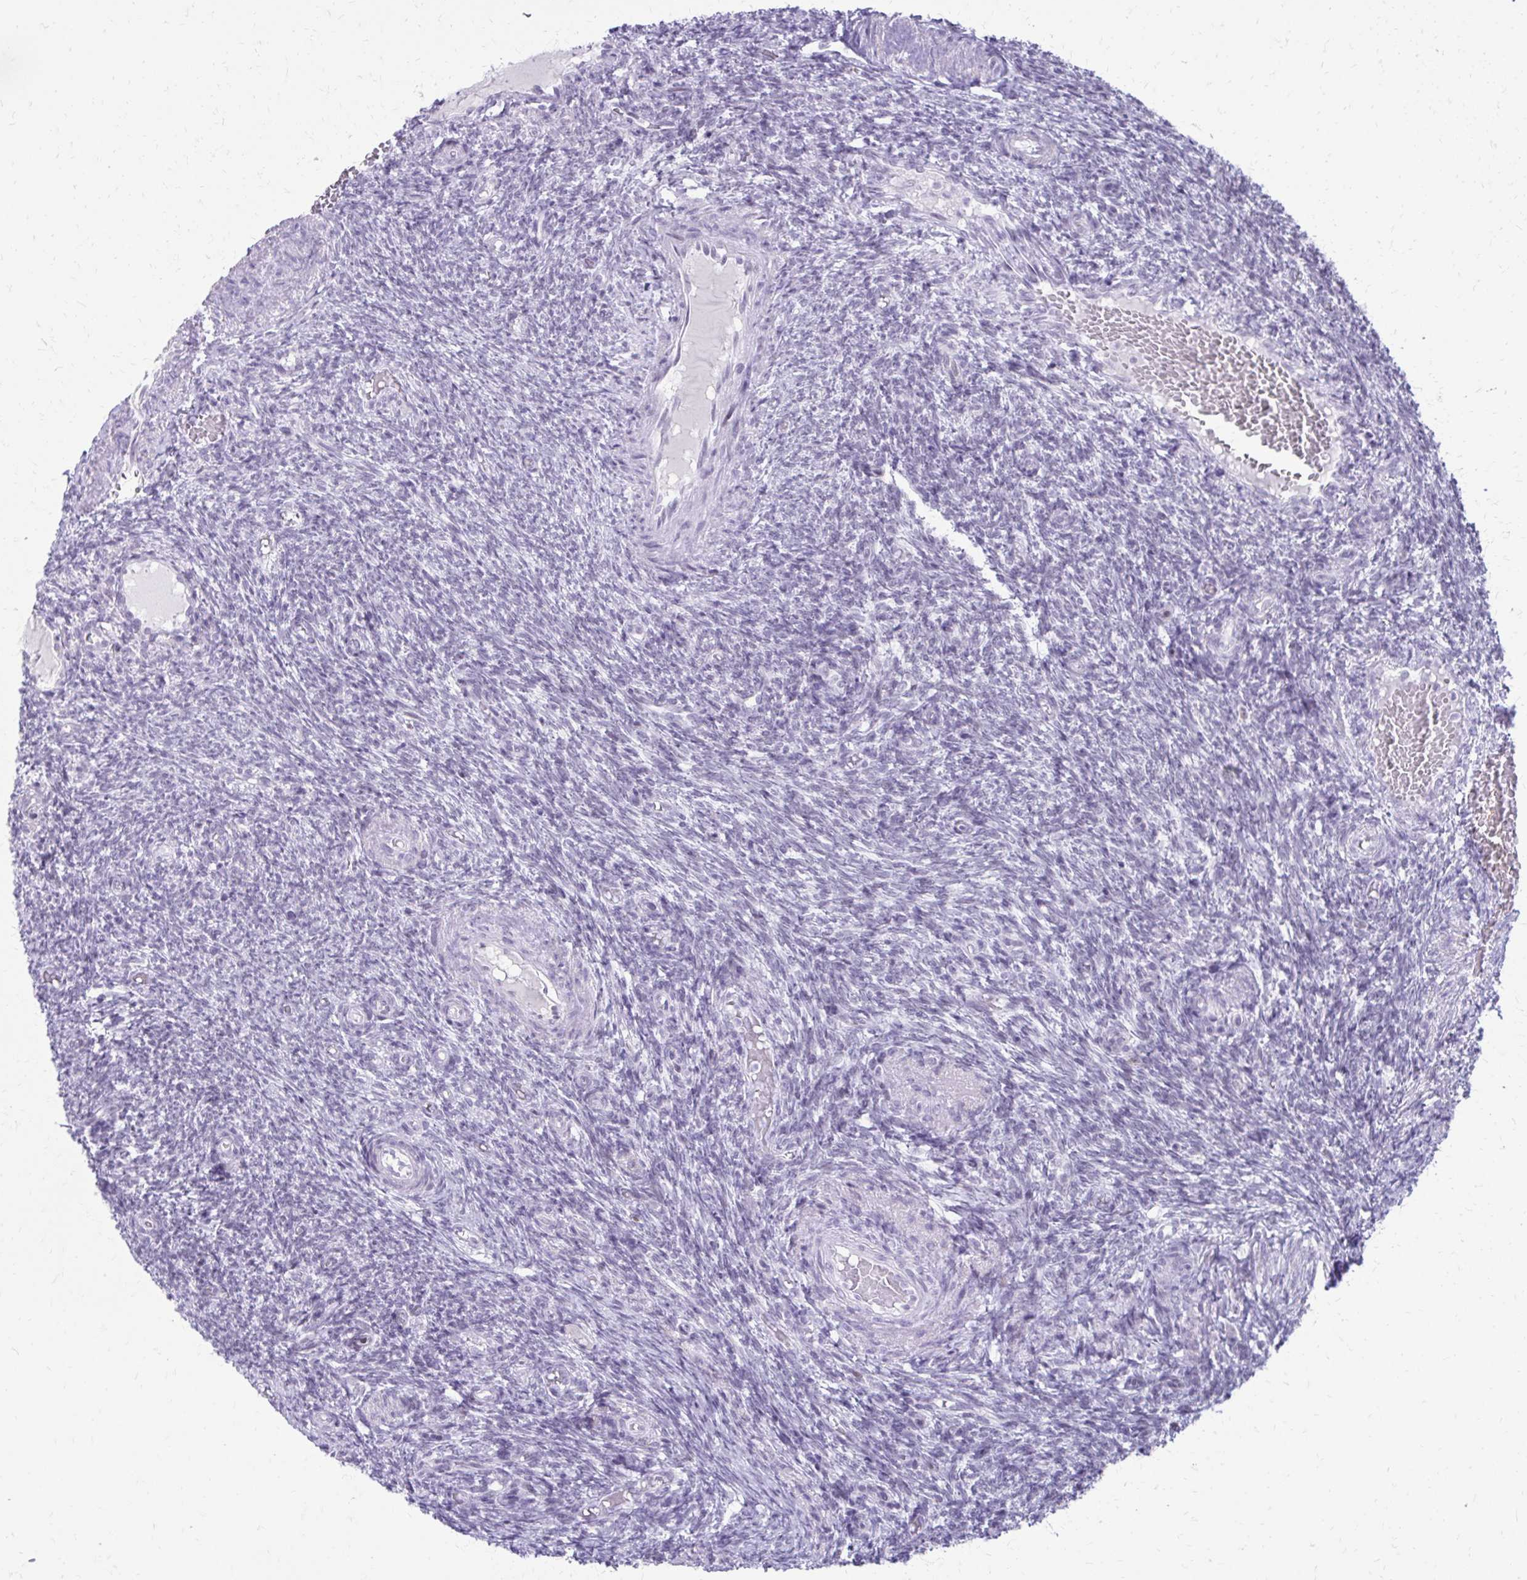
{"staining": {"intensity": "negative", "quantity": "none", "location": "none"}, "tissue": "ovary", "cell_type": "Follicle cells", "image_type": "normal", "snomed": [{"axis": "morphology", "description": "Normal tissue, NOS"}, {"axis": "topography", "description": "Ovary"}], "caption": "High magnification brightfield microscopy of unremarkable ovary stained with DAB (3,3'-diaminobenzidine) (brown) and counterstained with hematoxylin (blue): follicle cells show no significant positivity. (DAB IHC visualized using brightfield microscopy, high magnification).", "gene": "SS18", "patient": {"sex": "female", "age": 39}}